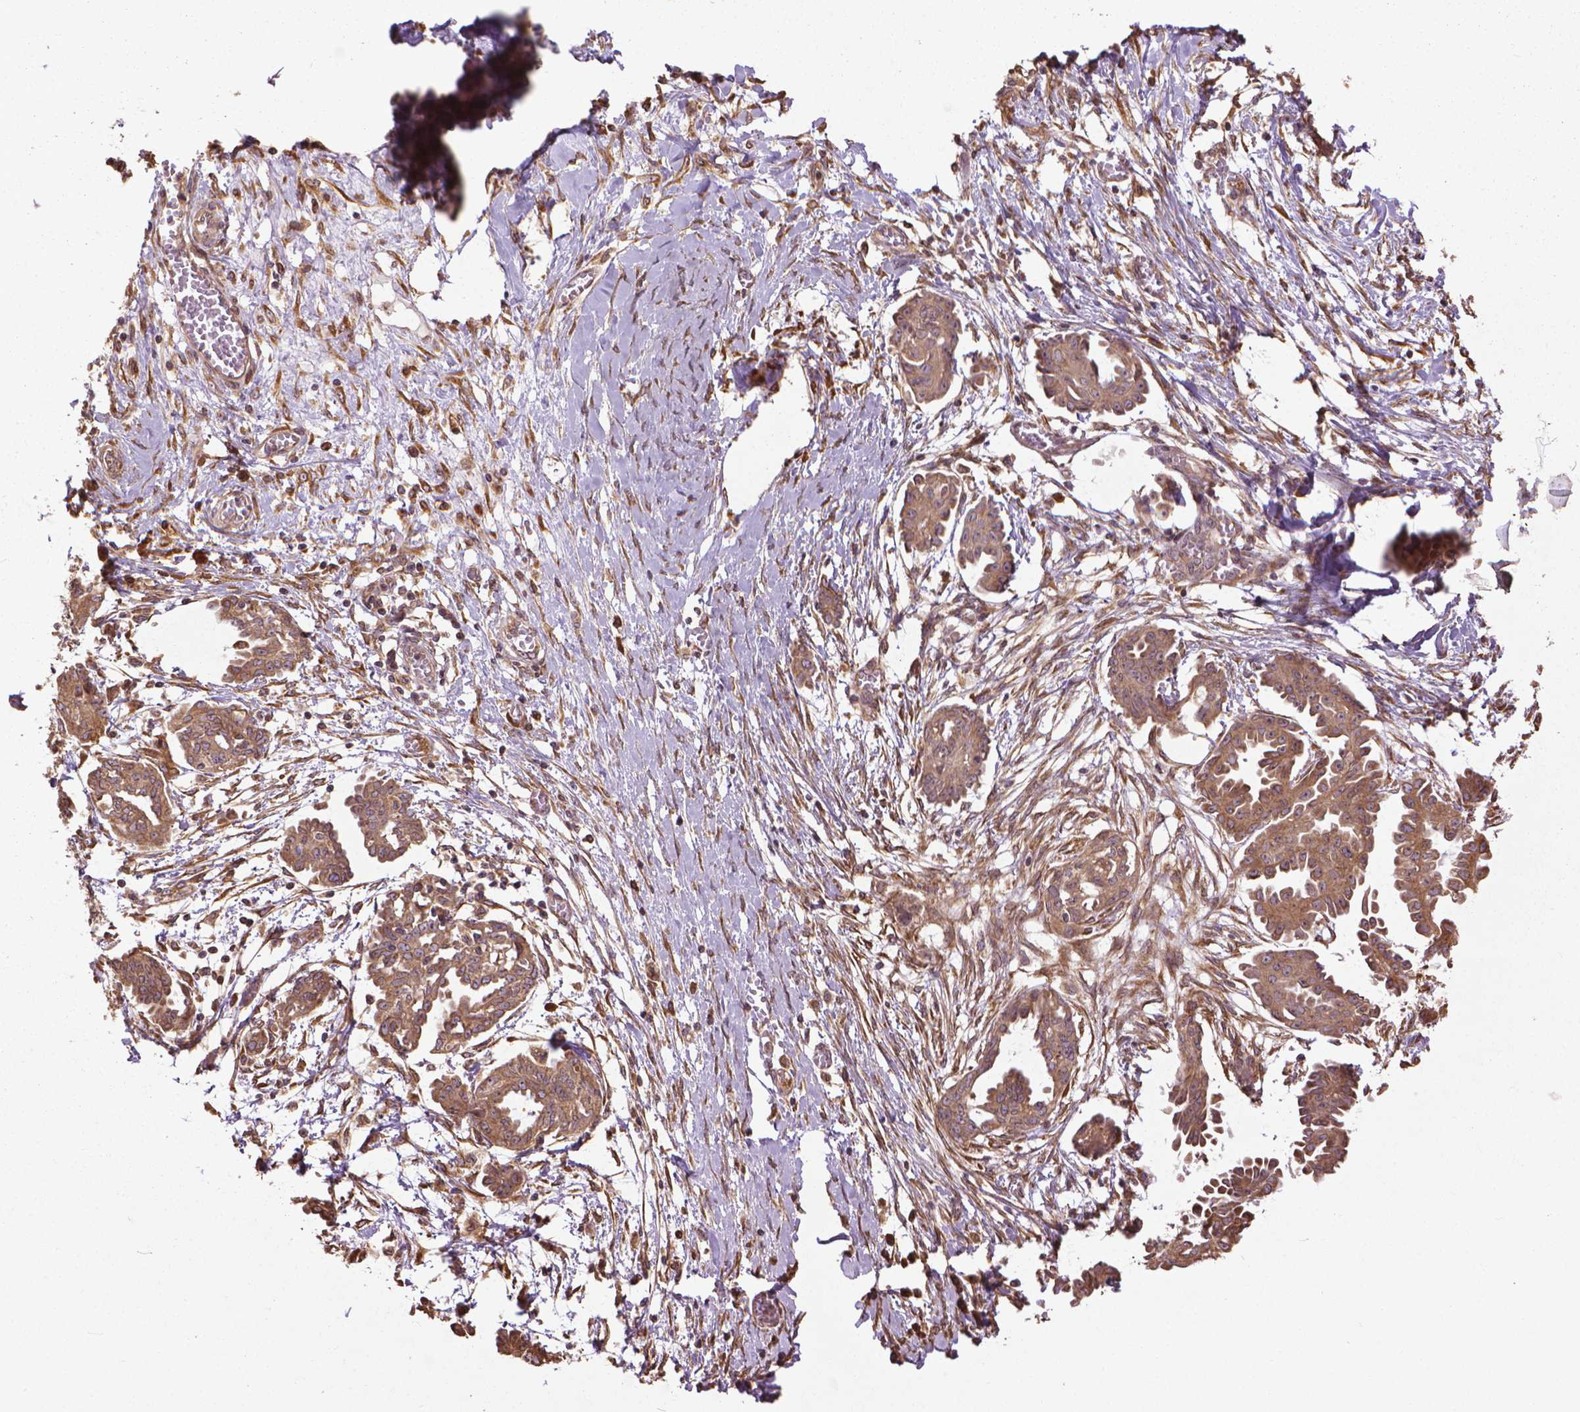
{"staining": {"intensity": "moderate", "quantity": ">75%", "location": "cytoplasmic/membranous"}, "tissue": "ovarian cancer", "cell_type": "Tumor cells", "image_type": "cancer", "snomed": [{"axis": "morphology", "description": "Cystadenocarcinoma, serous, NOS"}, {"axis": "topography", "description": "Ovary"}], "caption": "Serous cystadenocarcinoma (ovarian) tissue reveals moderate cytoplasmic/membranous staining in approximately >75% of tumor cells", "gene": "GAS1", "patient": {"sex": "female", "age": 71}}